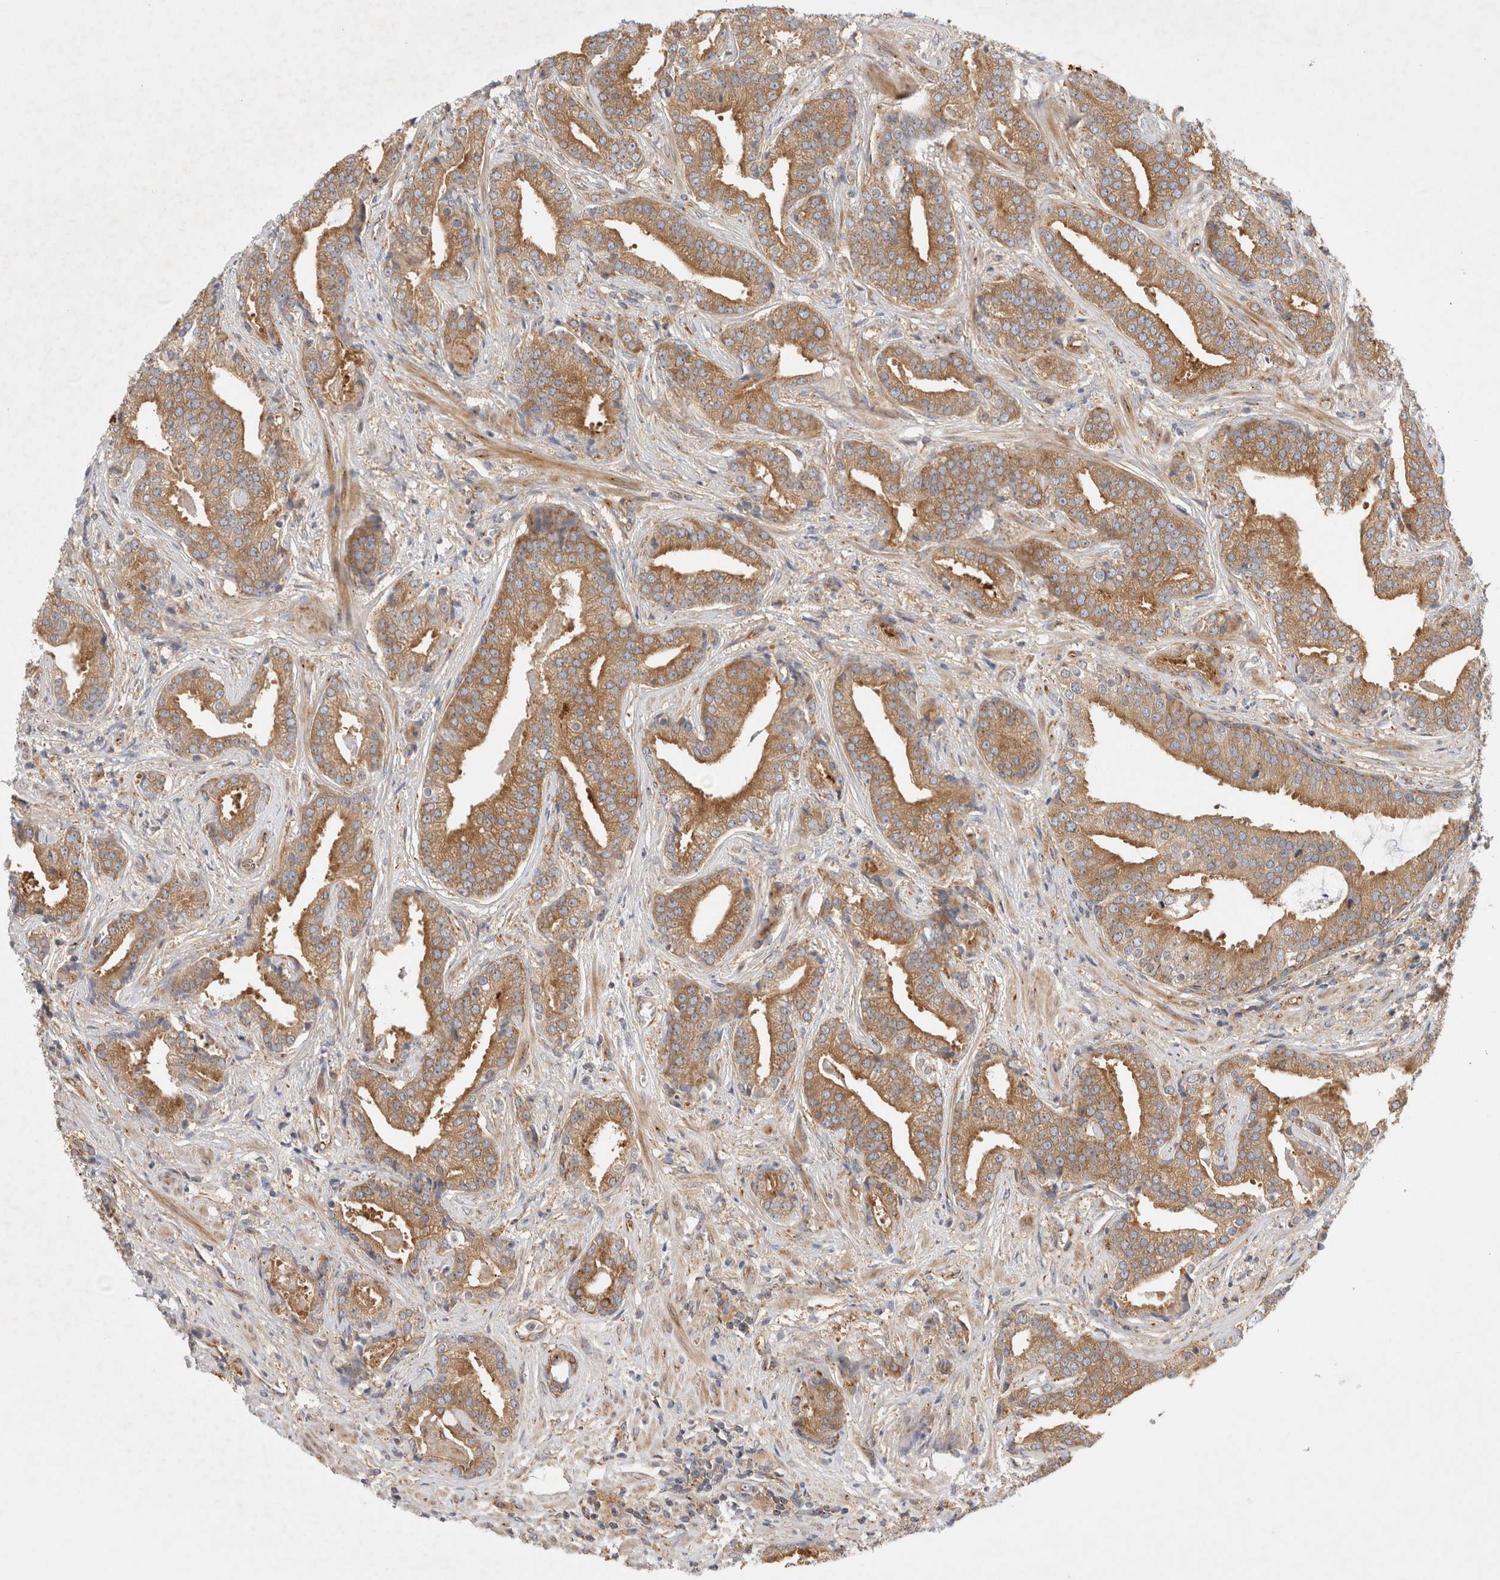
{"staining": {"intensity": "moderate", "quantity": ">75%", "location": "cytoplasmic/membranous"}, "tissue": "prostate cancer", "cell_type": "Tumor cells", "image_type": "cancer", "snomed": [{"axis": "morphology", "description": "Adenocarcinoma, Low grade"}, {"axis": "topography", "description": "Prostate"}], "caption": "The immunohistochemical stain labels moderate cytoplasmic/membranous expression in tumor cells of low-grade adenocarcinoma (prostate) tissue. (DAB (3,3'-diaminobenzidine) = brown stain, brightfield microscopy at high magnification).", "gene": "GPR150", "patient": {"sex": "male", "age": 67}}